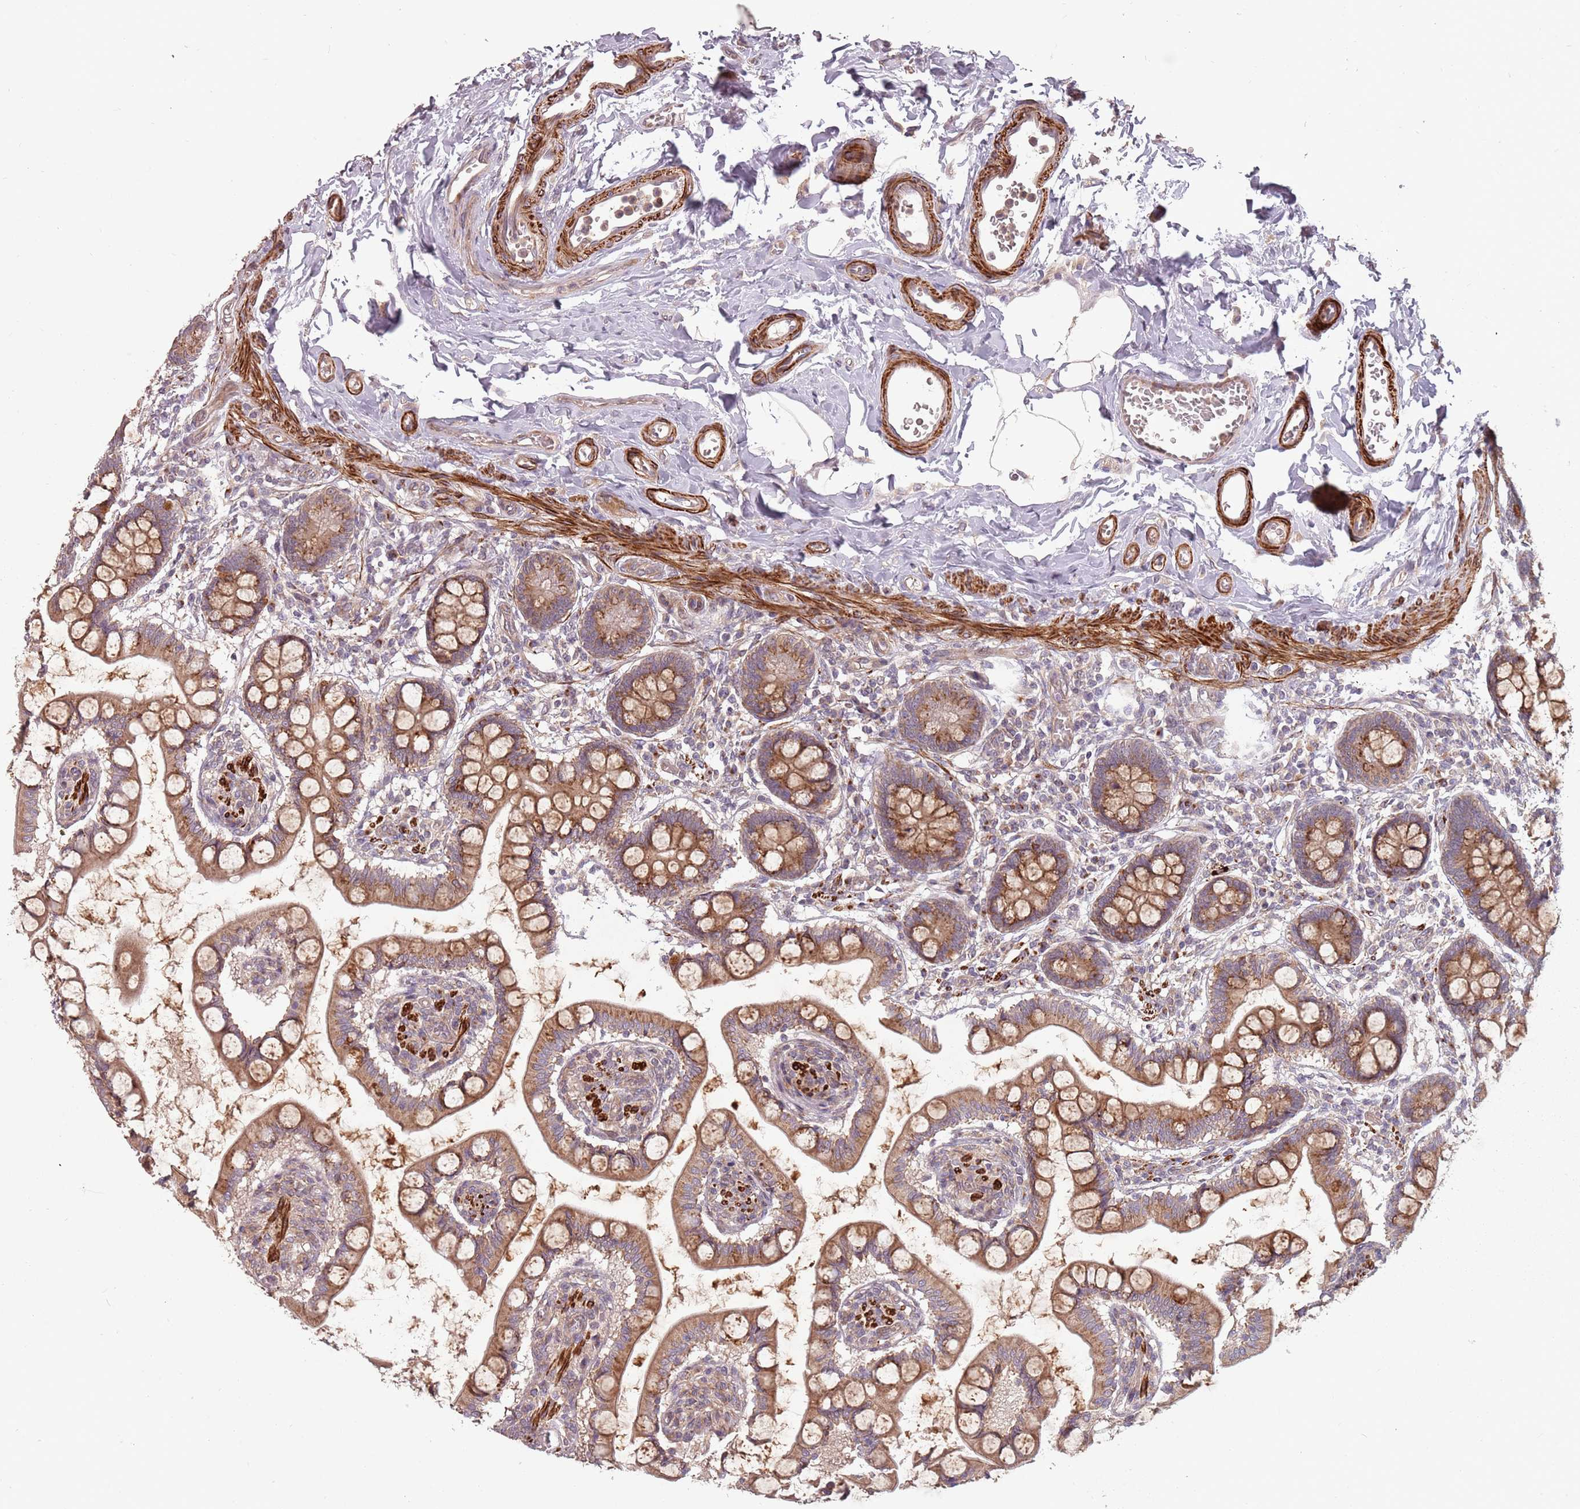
{"staining": {"intensity": "moderate", "quantity": ">75%", "location": "cytoplasmic/membranous"}, "tissue": "small intestine", "cell_type": "Glandular cells", "image_type": "normal", "snomed": [{"axis": "morphology", "description": "Normal tissue, NOS"}, {"axis": "topography", "description": "Small intestine"}], "caption": "Glandular cells exhibit medium levels of moderate cytoplasmic/membranous positivity in about >75% of cells in benign human small intestine.", "gene": "PLD6", "patient": {"sex": "male", "age": 52}}